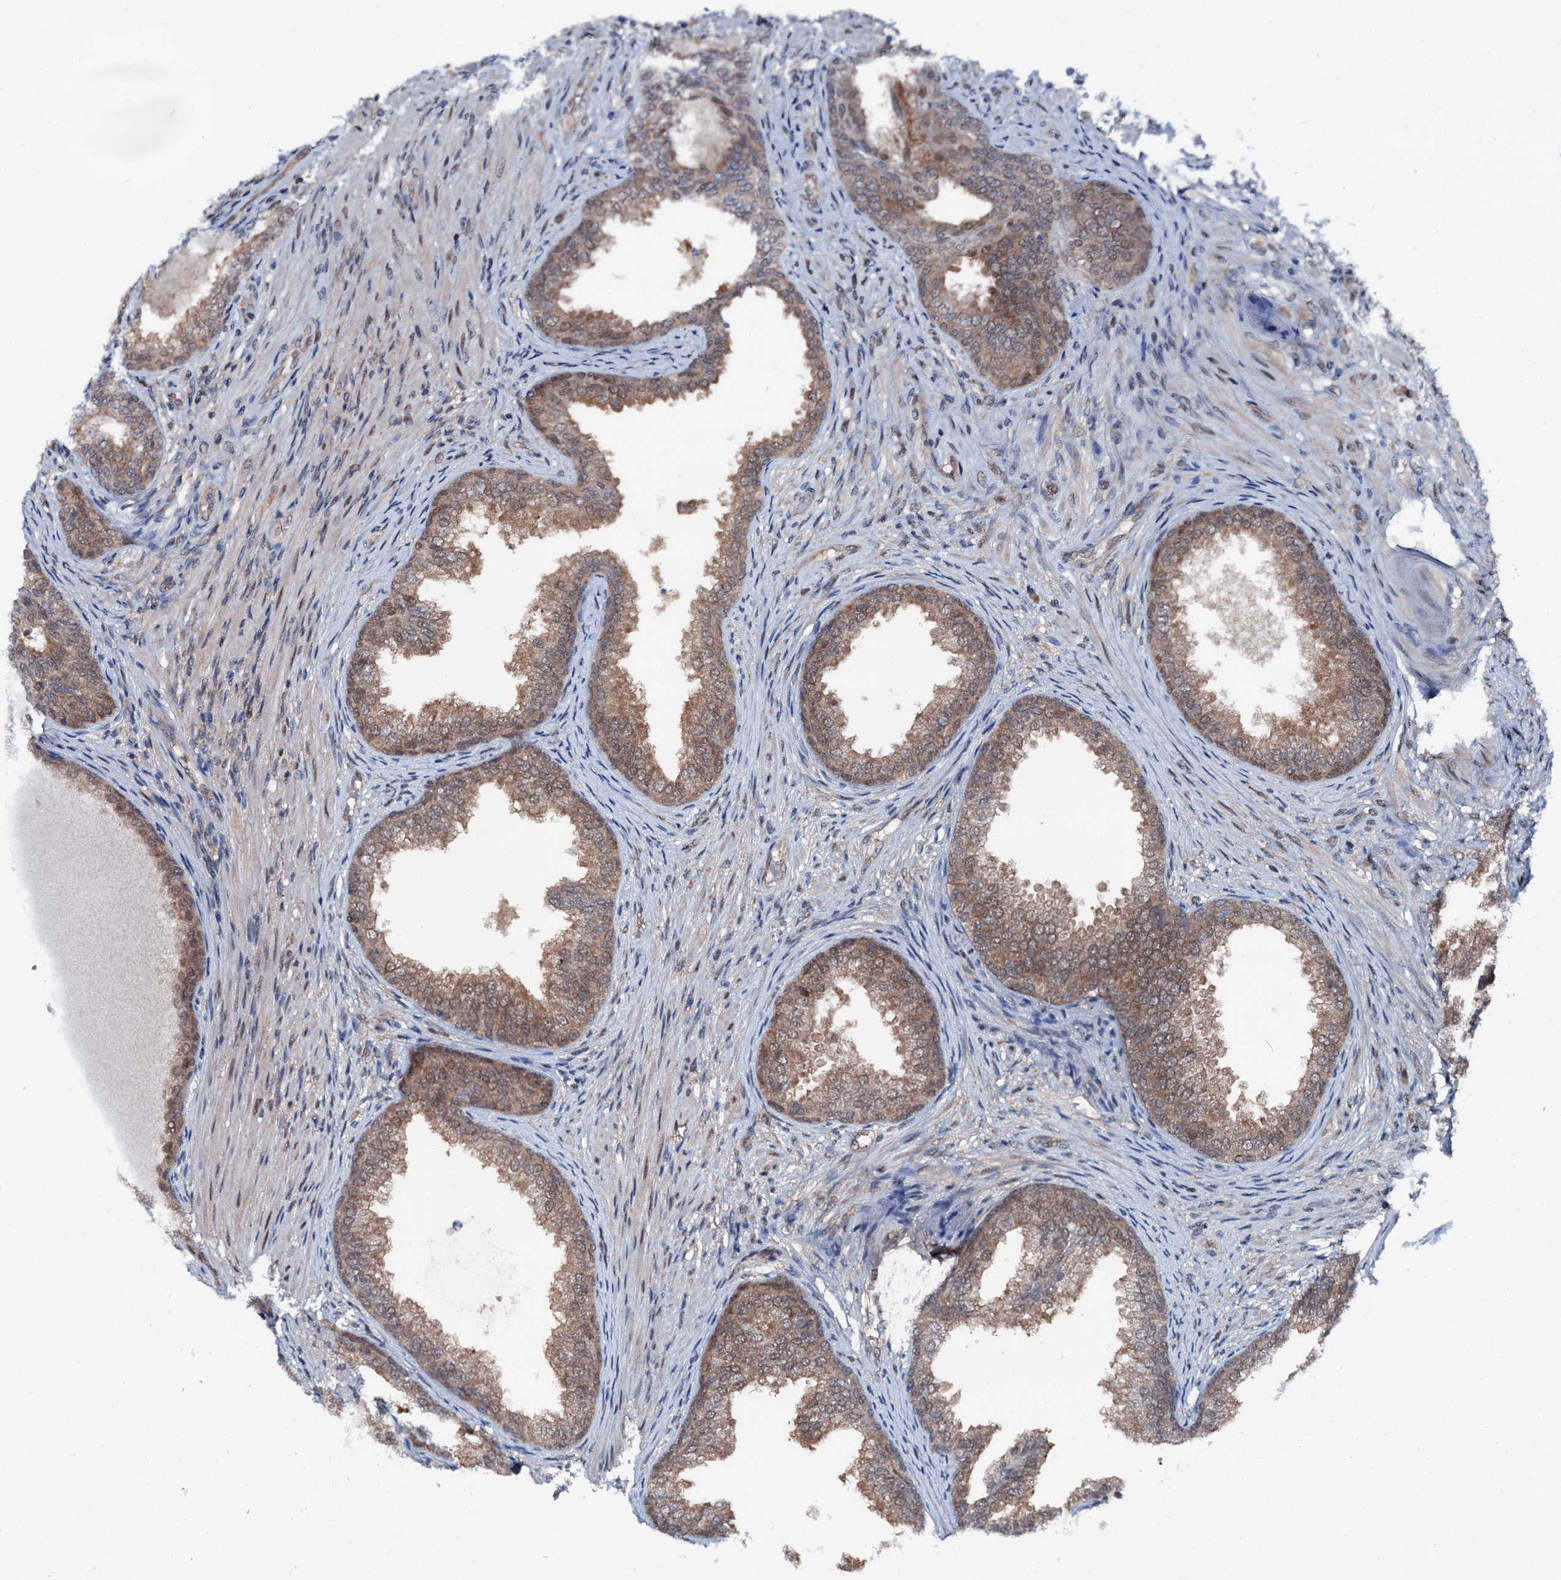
{"staining": {"intensity": "moderate", "quantity": "25%-75%", "location": "cytoplasmic/membranous,nuclear"}, "tissue": "prostate", "cell_type": "Glandular cells", "image_type": "normal", "snomed": [{"axis": "morphology", "description": "Normal tissue, NOS"}, {"axis": "topography", "description": "Prostate"}], "caption": "Immunohistochemical staining of normal human prostate reveals 25%-75% levels of moderate cytoplasmic/membranous,nuclear protein staining in about 25%-75% of glandular cells.", "gene": "PSMD13", "patient": {"sex": "male", "age": 76}}